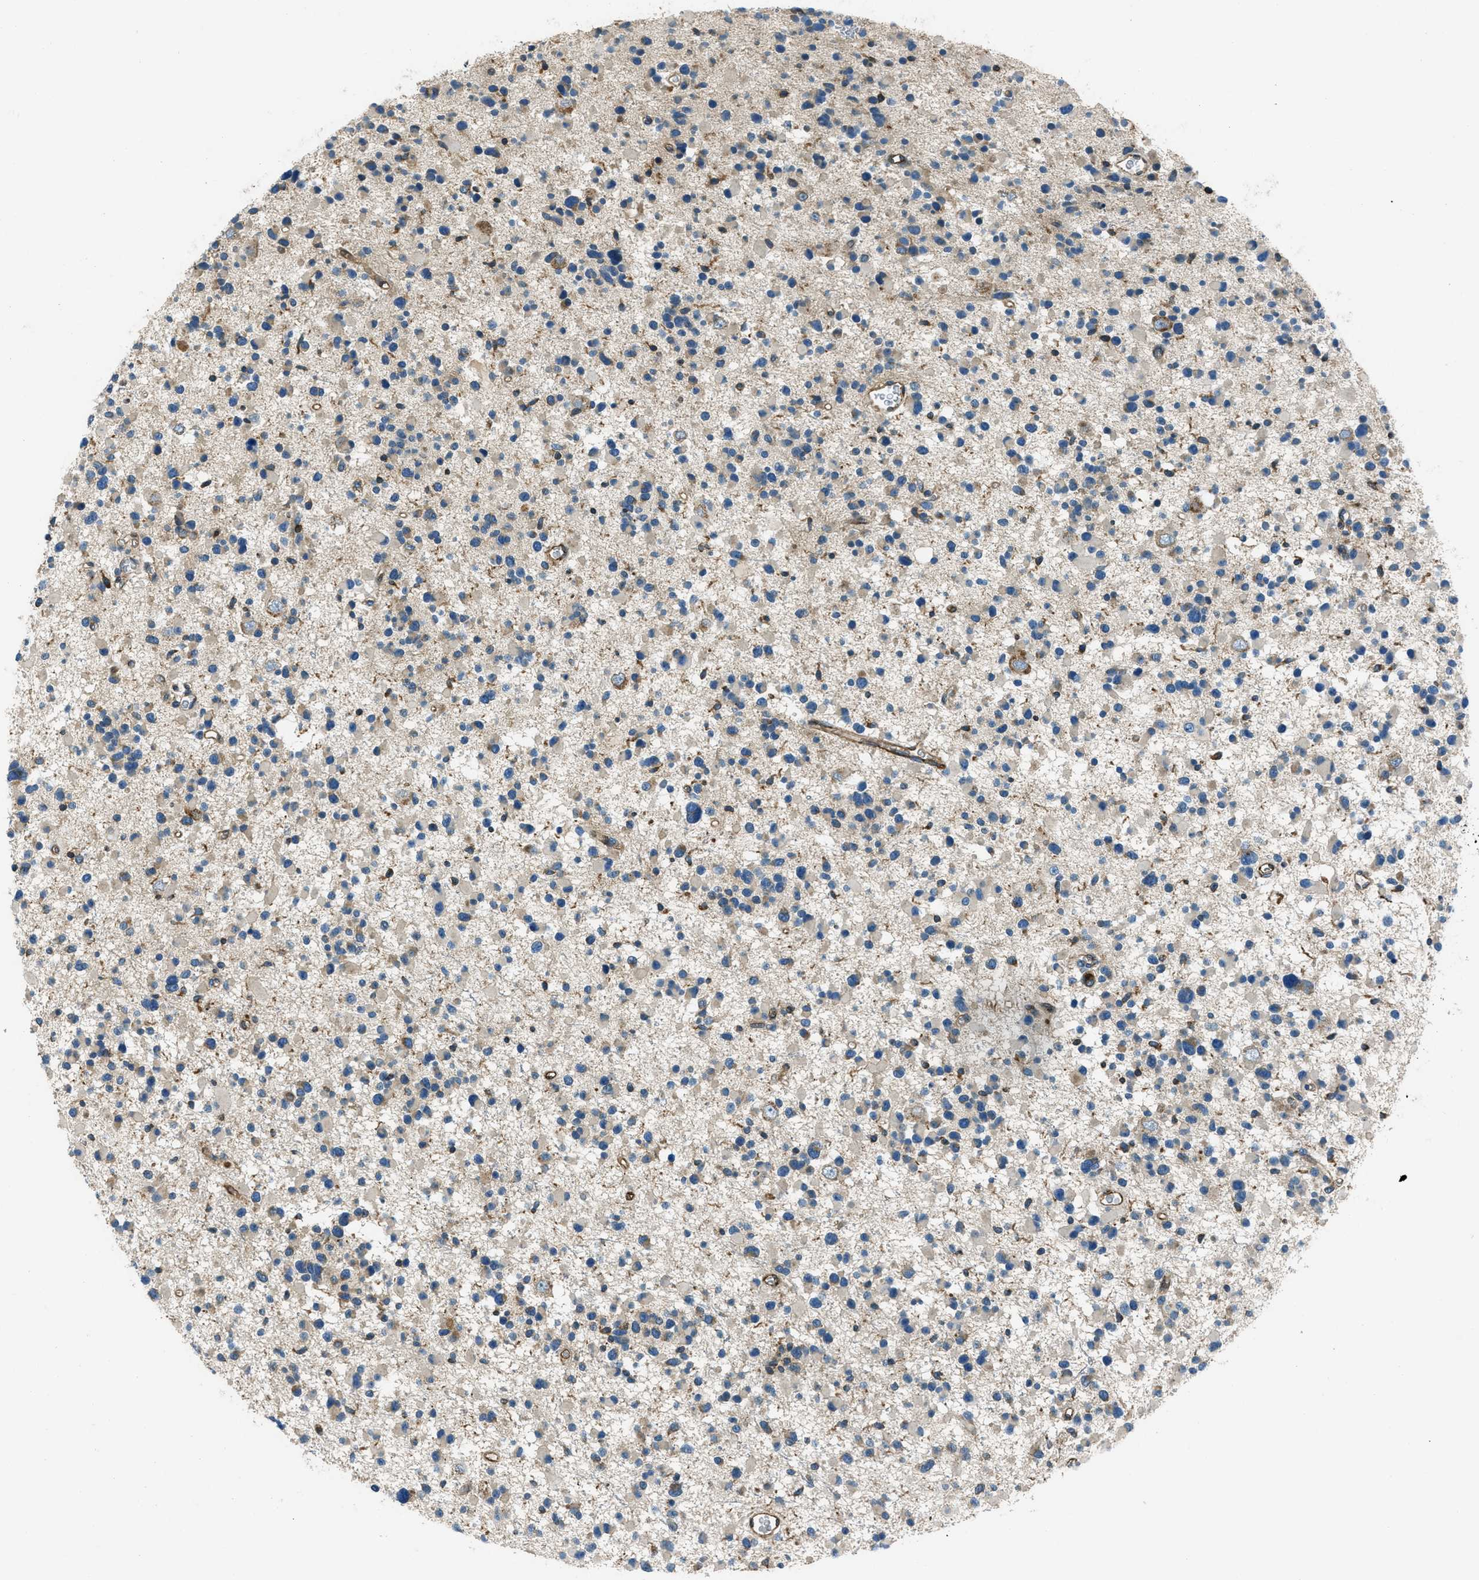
{"staining": {"intensity": "weak", "quantity": "<25%", "location": "cytoplasmic/membranous"}, "tissue": "glioma", "cell_type": "Tumor cells", "image_type": "cancer", "snomed": [{"axis": "morphology", "description": "Glioma, malignant, Low grade"}, {"axis": "topography", "description": "Brain"}], "caption": "Glioma stained for a protein using immunohistochemistry (IHC) displays no expression tumor cells.", "gene": "GIMAP8", "patient": {"sex": "female", "age": 22}}